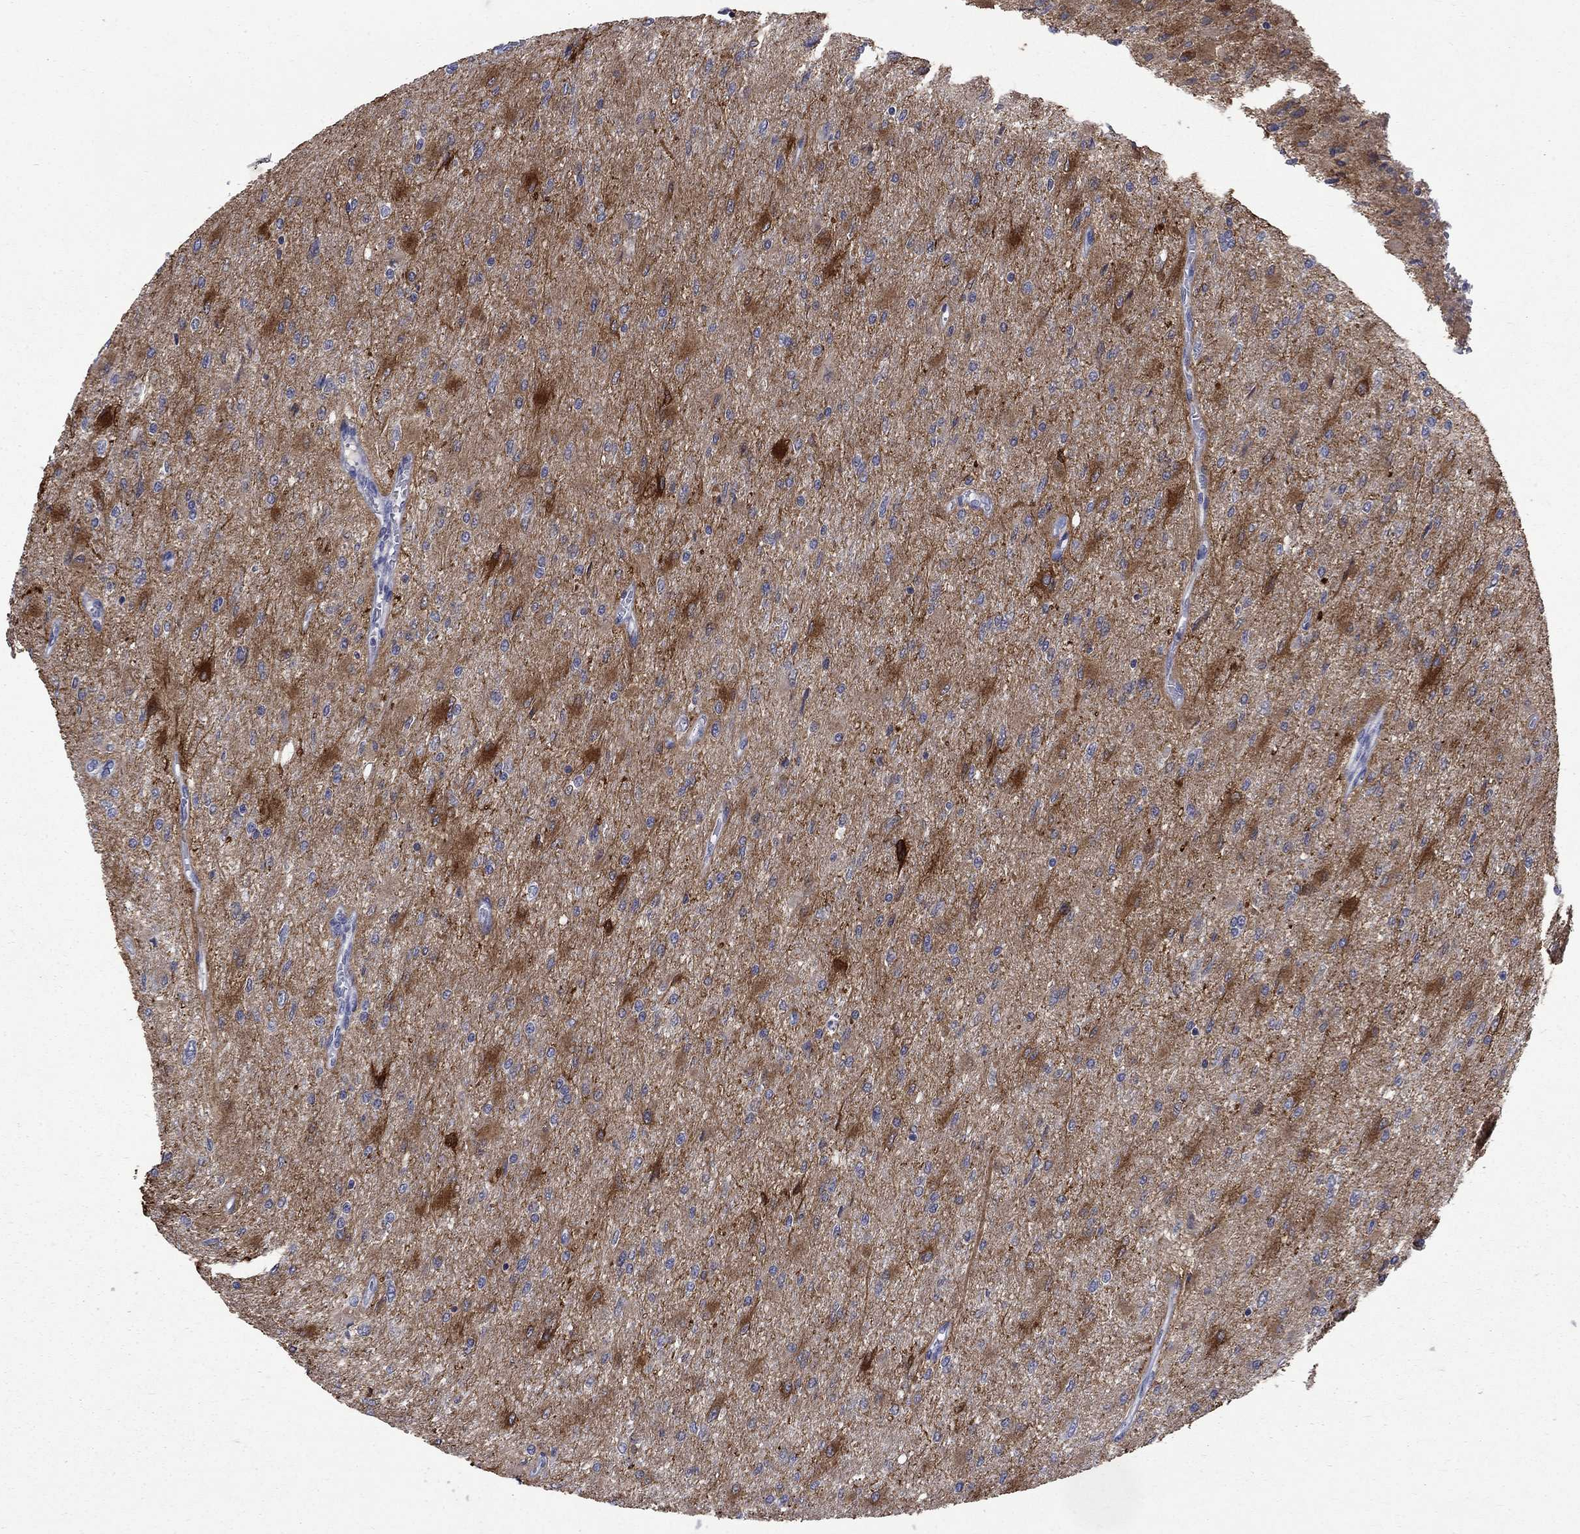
{"staining": {"intensity": "strong", "quantity": "<25%", "location": "cytoplasmic/membranous"}, "tissue": "glioma", "cell_type": "Tumor cells", "image_type": "cancer", "snomed": [{"axis": "morphology", "description": "Glioma, malignant, High grade"}, {"axis": "topography", "description": "Cerebral cortex"}], "caption": "Protein staining by IHC shows strong cytoplasmic/membranous expression in approximately <25% of tumor cells in glioma. Nuclei are stained in blue.", "gene": "CTNND2", "patient": {"sex": "female", "age": 36}}